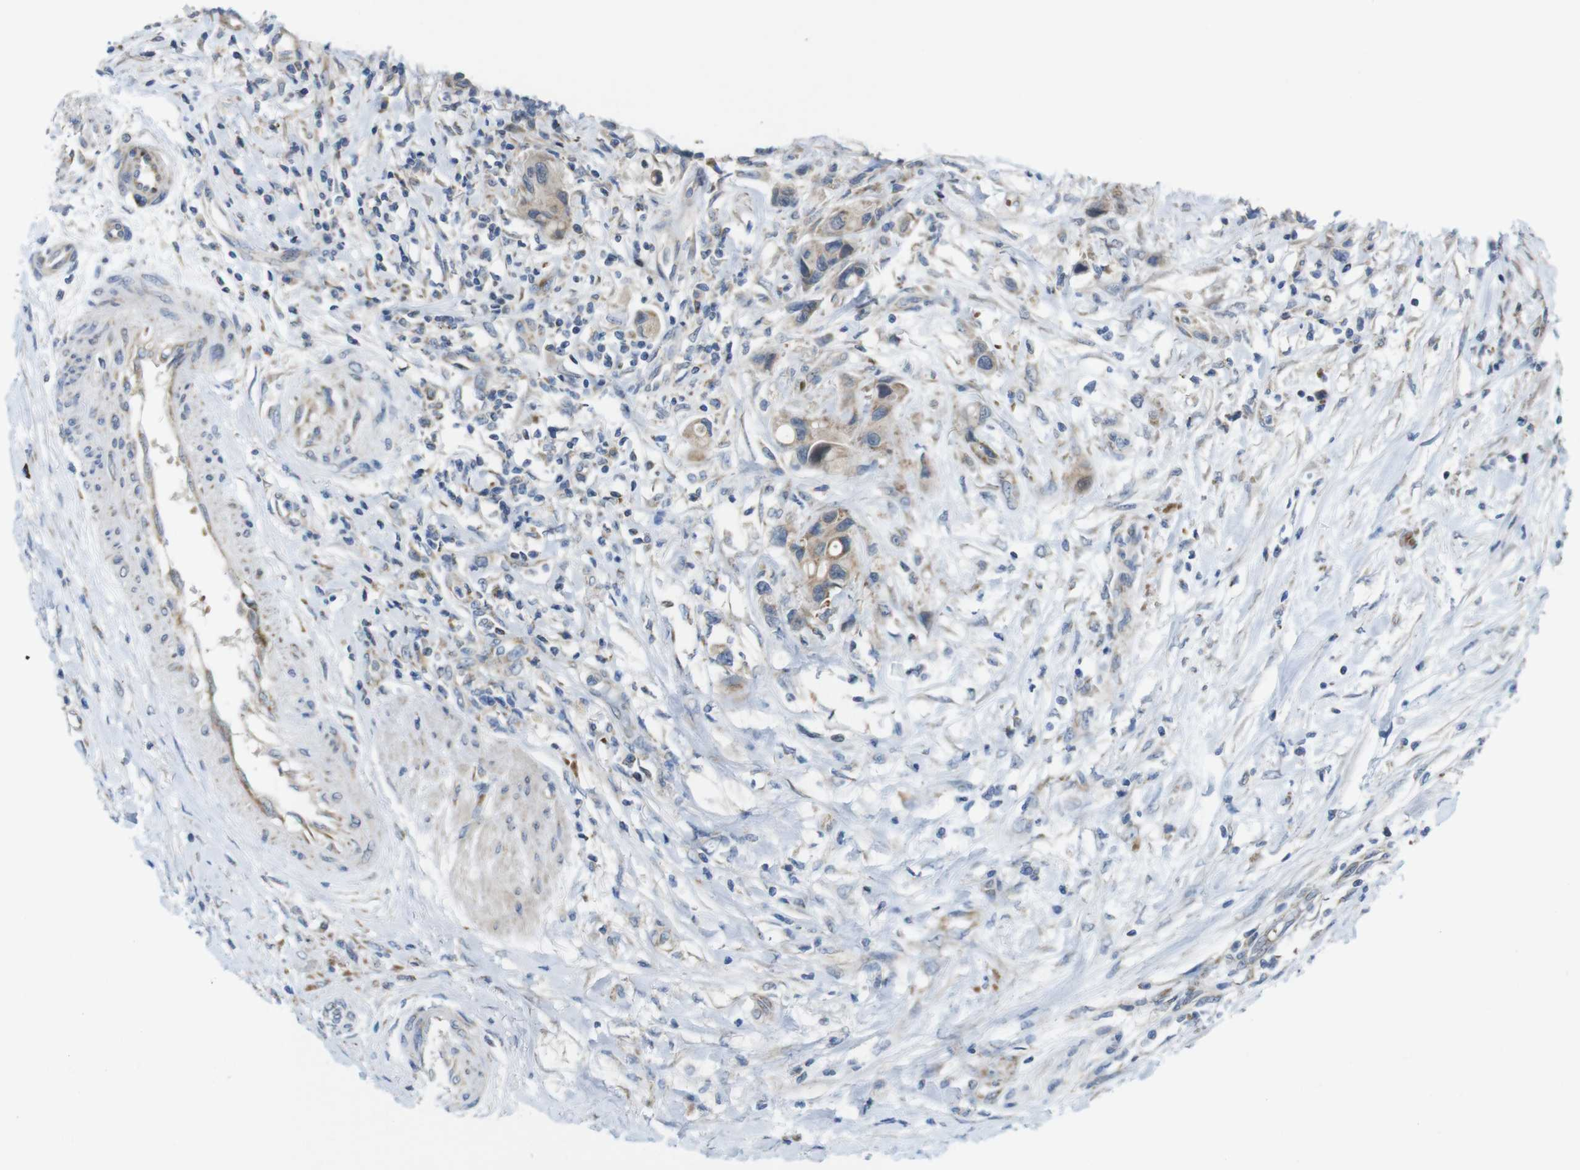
{"staining": {"intensity": "weak", "quantity": "25%-75%", "location": "cytoplasmic/membranous"}, "tissue": "urothelial cancer", "cell_type": "Tumor cells", "image_type": "cancer", "snomed": [{"axis": "morphology", "description": "Urothelial carcinoma, High grade"}, {"axis": "topography", "description": "Urinary bladder"}], "caption": "Weak cytoplasmic/membranous positivity is seen in approximately 25%-75% of tumor cells in urothelial cancer.", "gene": "MARCHF1", "patient": {"sex": "female", "age": 56}}